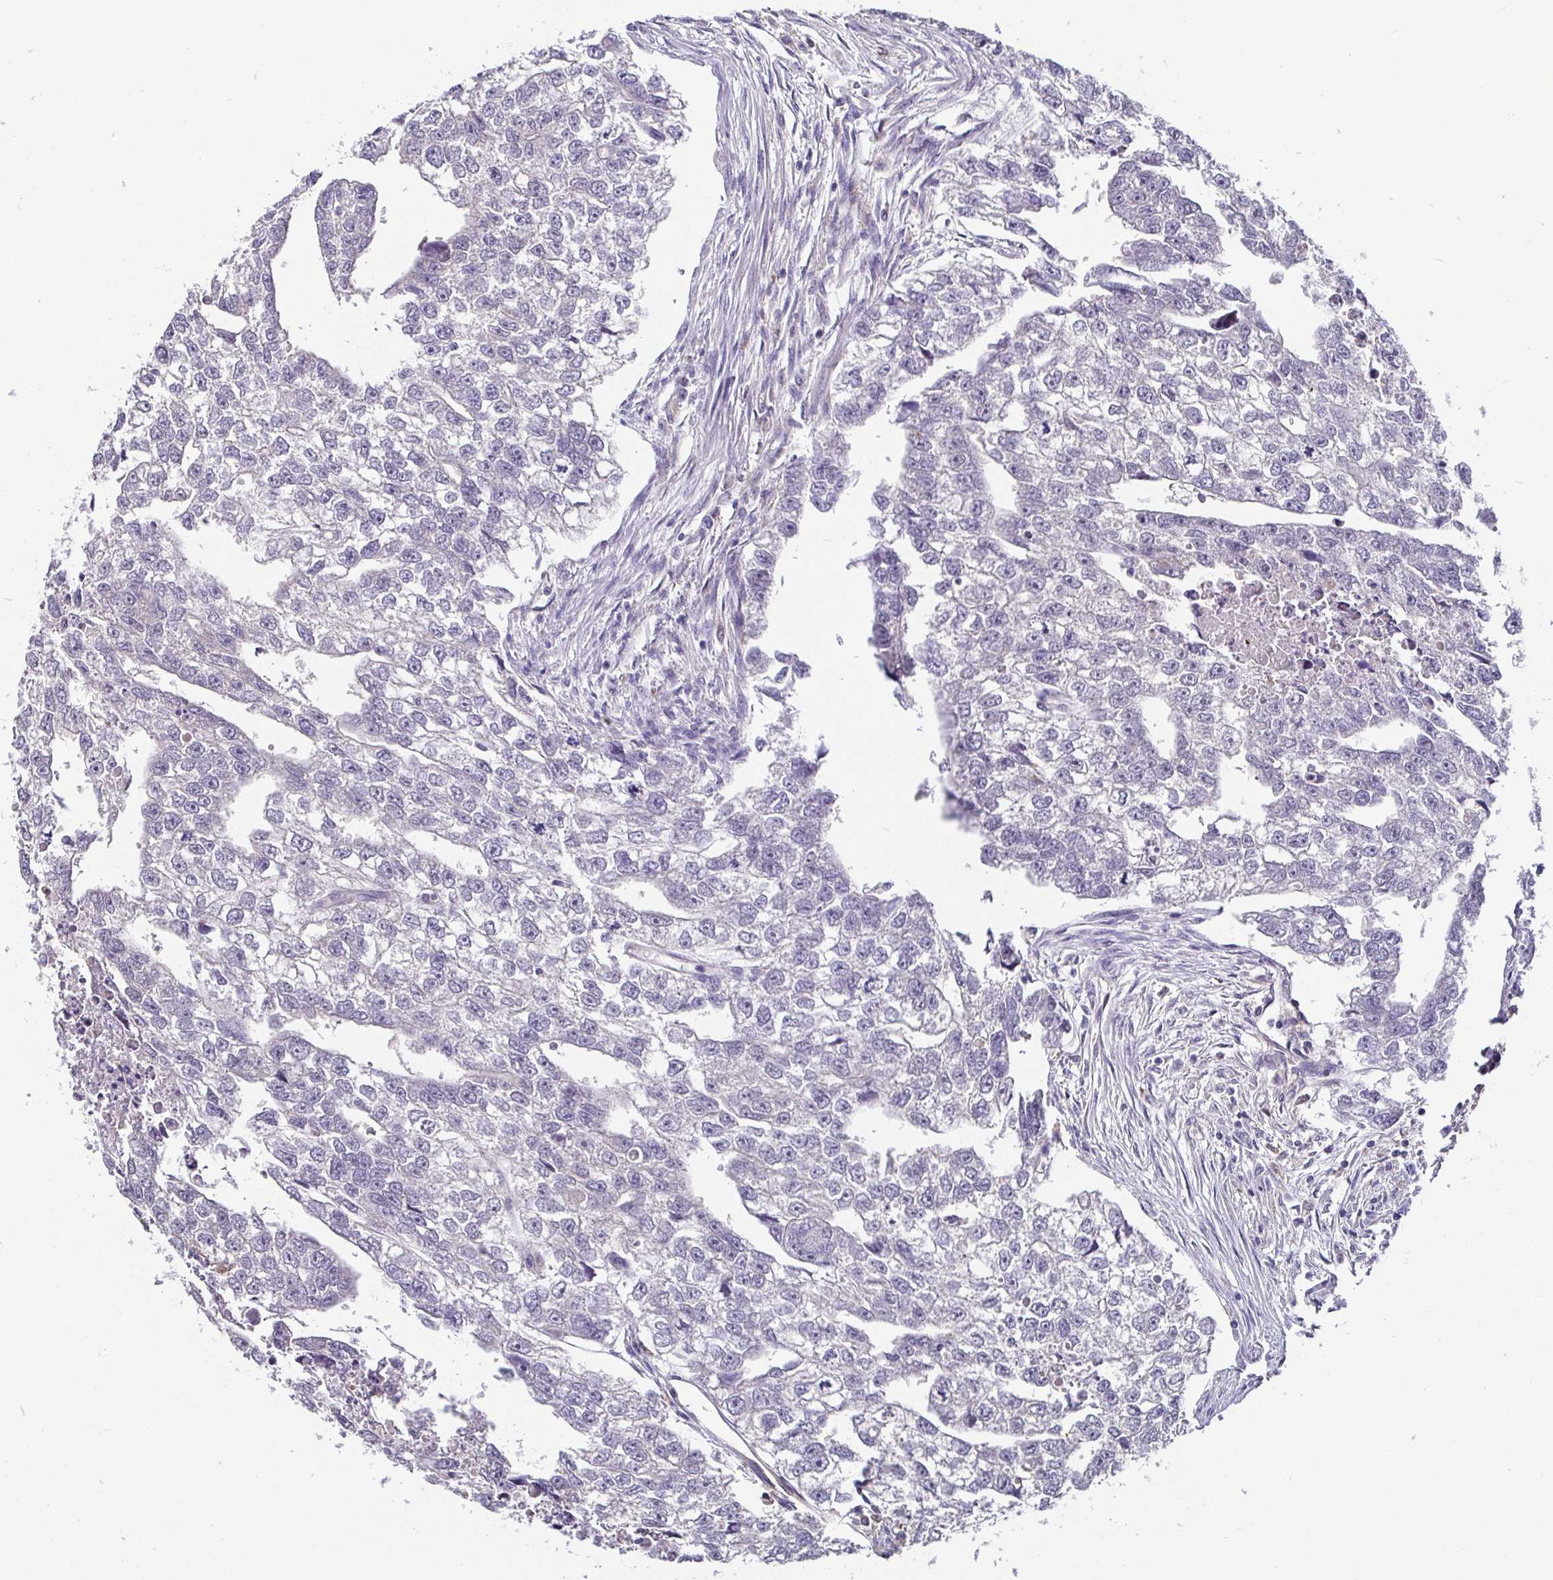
{"staining": {"intensity": "negative", "quantity": "none", "location": "none"}, "tissue": "testis cancer", "cell_type": "Tumor cells", "image_type": "cancer", "snomed": [{"axis": "morphology", "description": "Carcinoma, Embryonal, NOS"}, {"axis": "morphology", "description": "Teratoma, malignant, NOS"}, {"axis": "topography", "description": "Testis"}], "caption": "Immunohistochemistry of testis embryonal carcinoma exhibits no staining in tumor cells. (DAB (3,3'-diaminobenzidine) IHC visualized using brightfield microscopy, high magnification).", "gene": "ADAMTS6", "patient": {"sex": "male", "age": 44}}